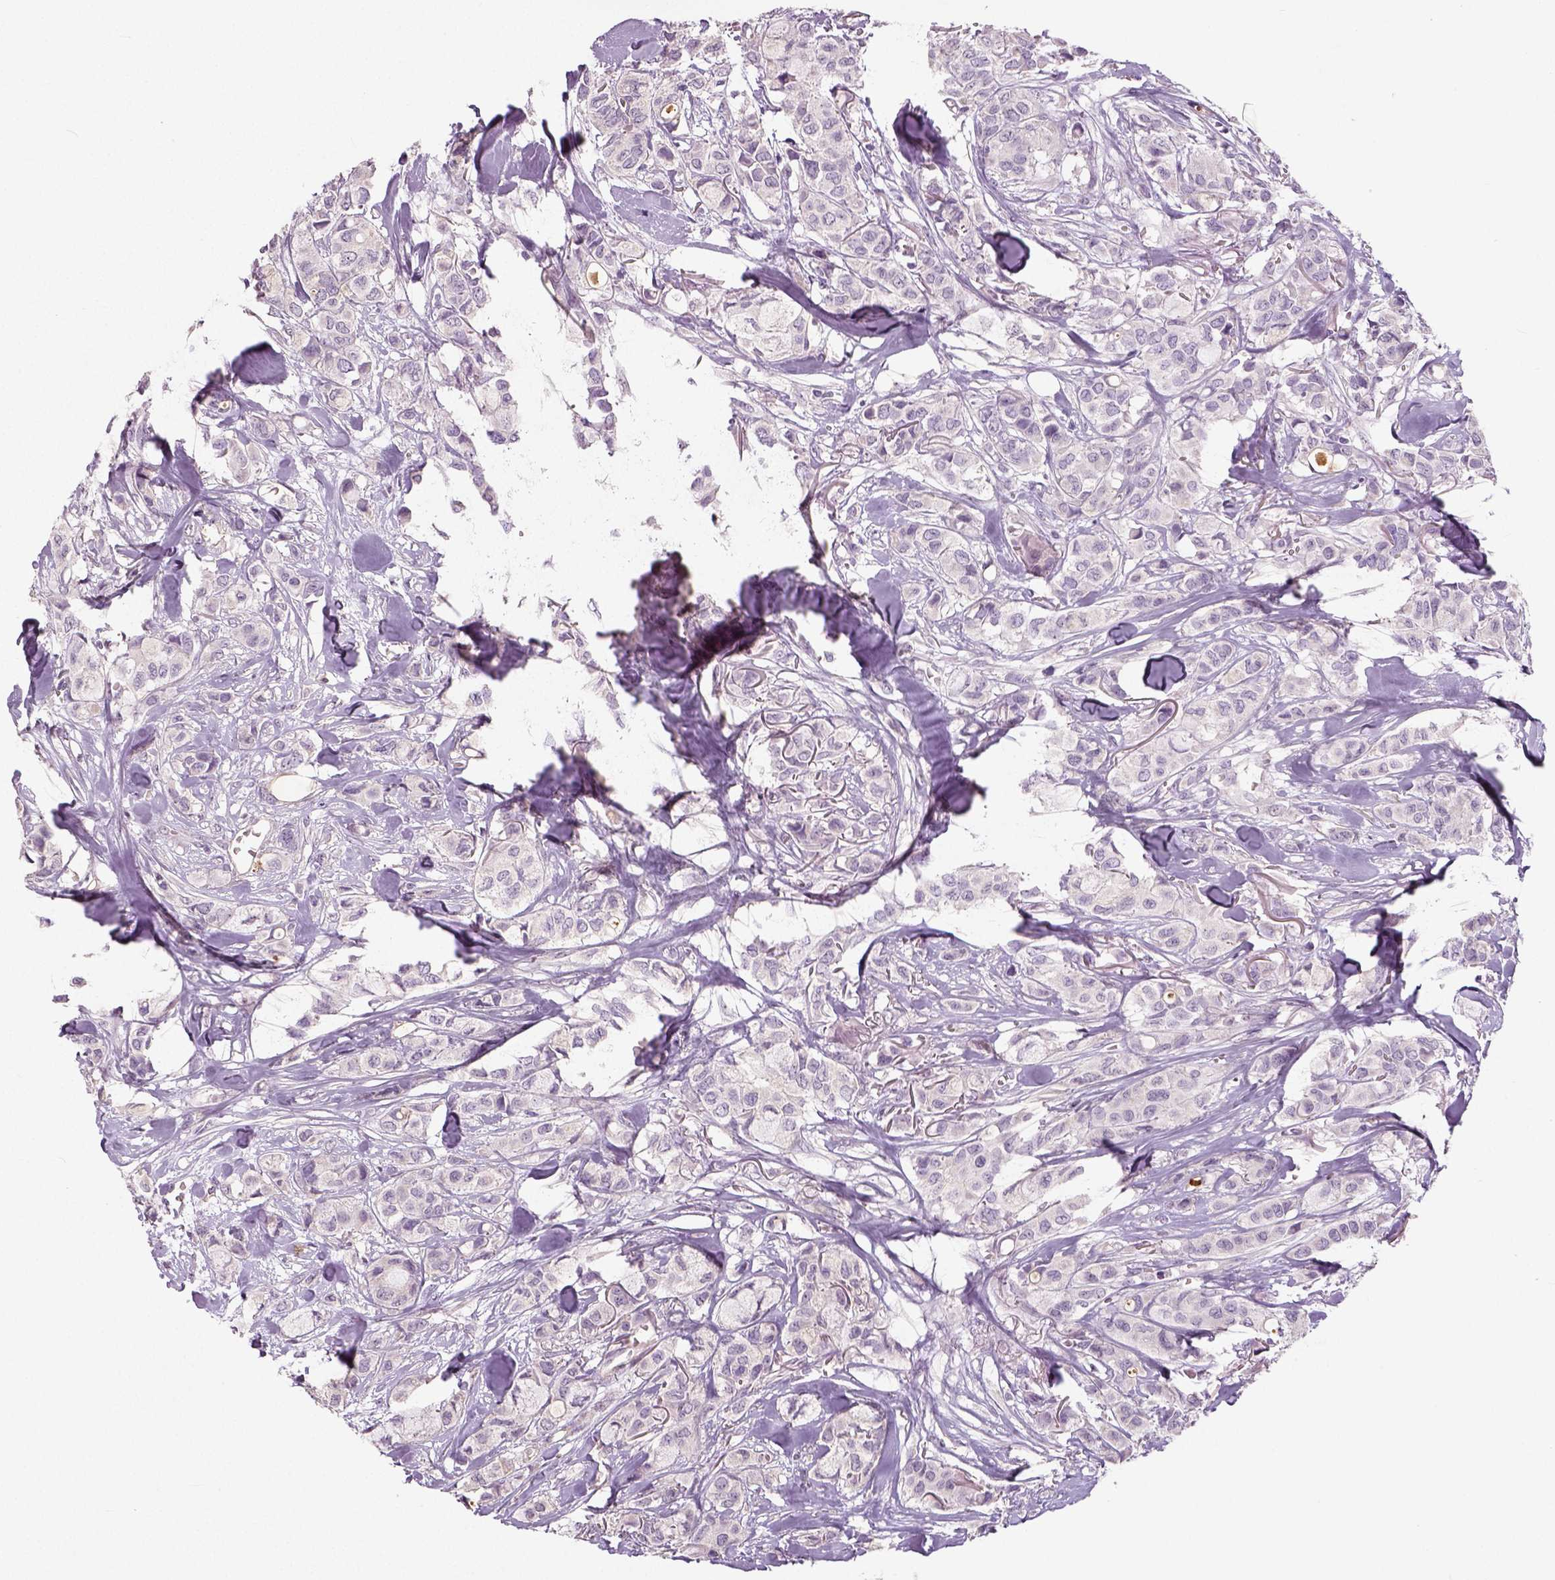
{"staining": {"intensity": "negative", "quantity": "none", "location": "none"}, "tissue": "breast cancer", "cell_type": "Tumor cells", "image_type": "cancer", "snomed": [{"axis": "morphology", "description": "Duct carcinoma"}, {"axis": "topography", "description": "Breast"}], "caption": "Immunohistochemical staining of intraductal carcinoma (breast) reveals no significant expression in tumor cells. (Immunohistochemistry (ihc), brightfield microscopy, high magnification).", "gene": "NECAB1", "patient": {"sex": "female", "age": 85}}